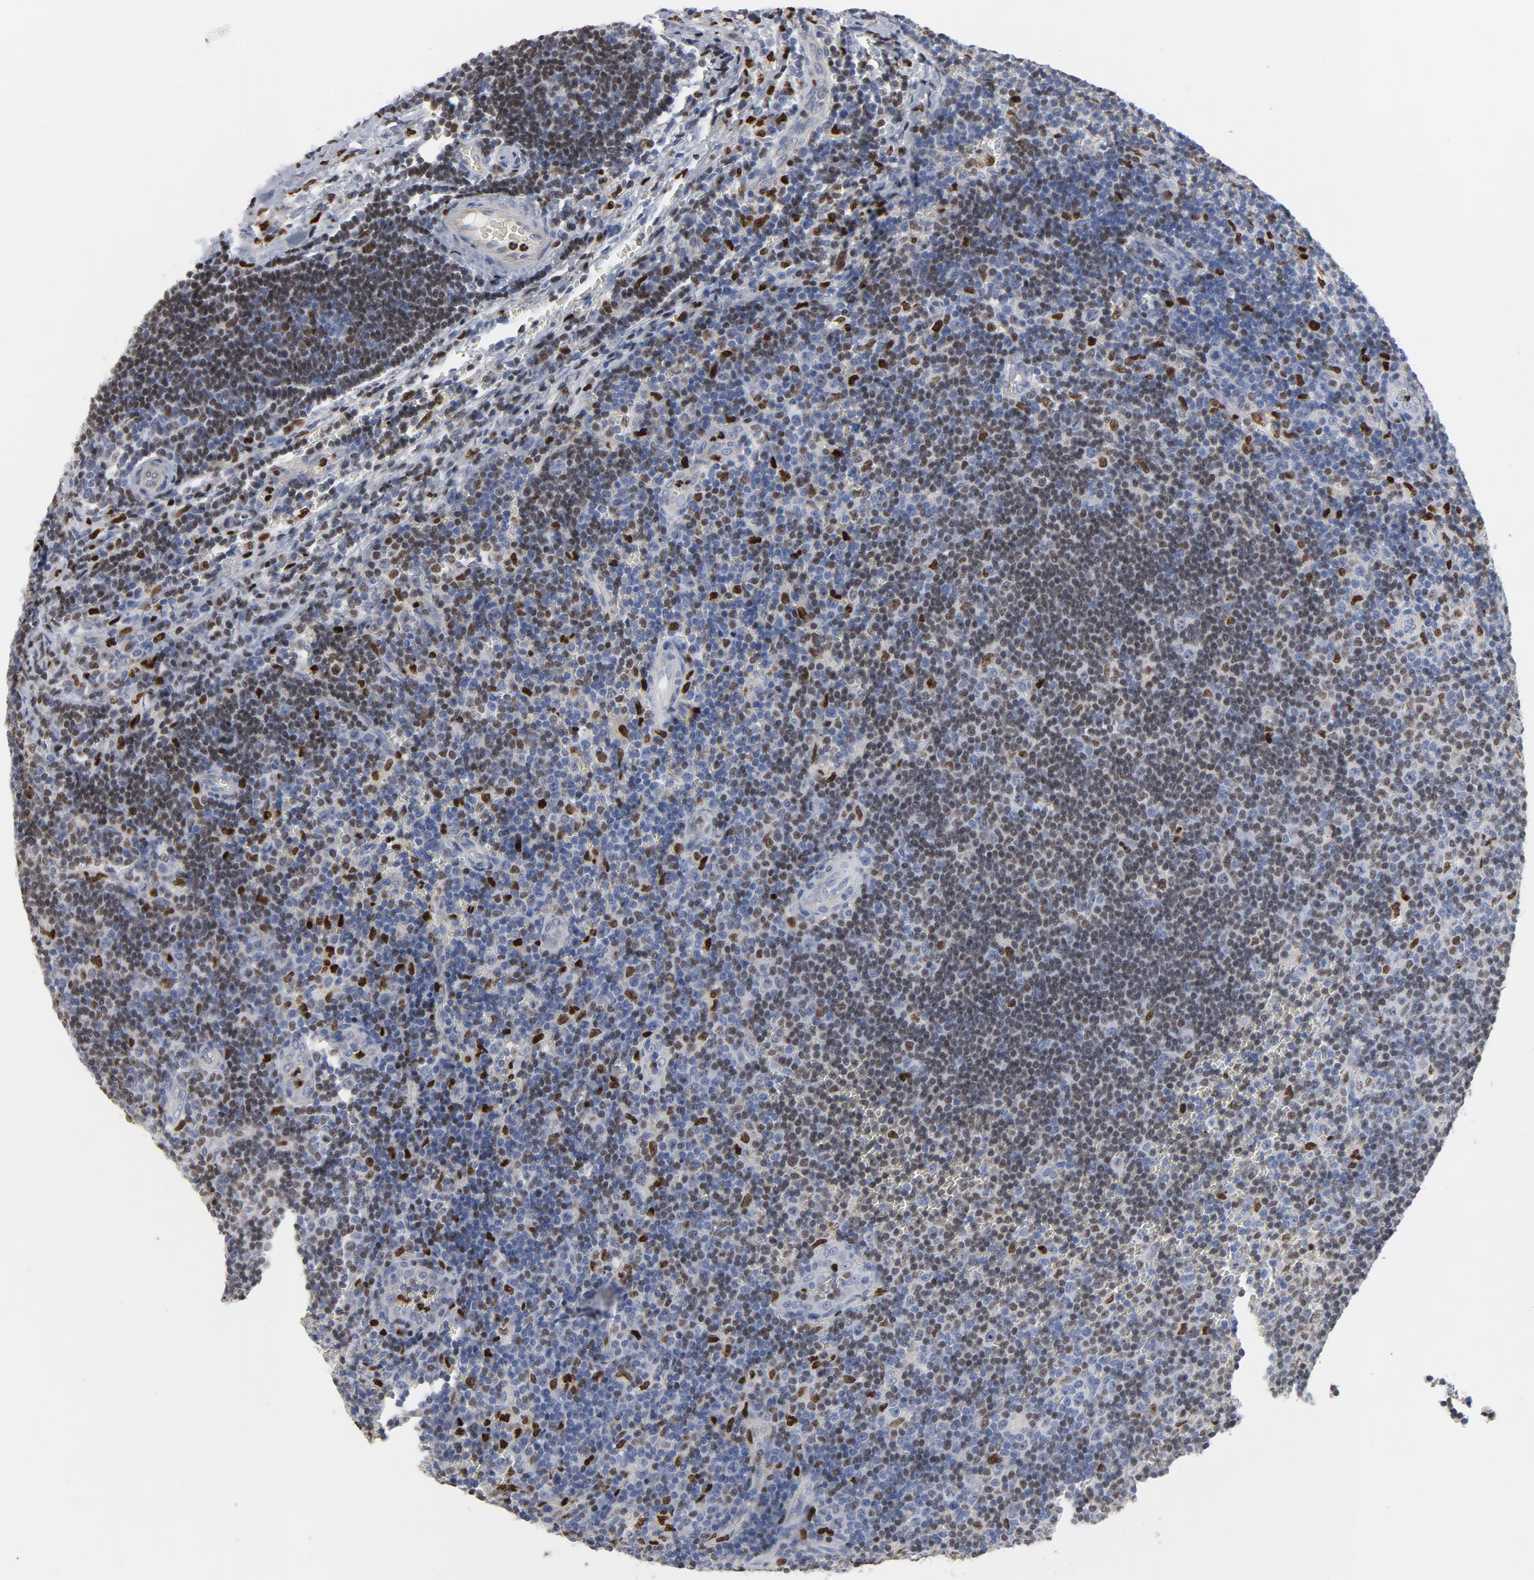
{"staining": {"intensity": "strong", "quantity": "25%-75%", "location": "nuclear"}, "tissue": "lymph node", "cell_type": "Germinal center cells", "image_type": "normal", "snomed": [{"axis": "morphology", "description": "Normal tissue, NOS"}, {"axis": "topography", "description": "Lymph node"}, {"axis": "topography", "description": "Salivary gland"}], "caption": "Protein analysis of normal lymph node shows strong nuclear staining in about 25%-75% of germinal center cells. Nuclei are stained in blue.", "gene": "SPI1", "patient": {"sex": "male", "age": 8}}